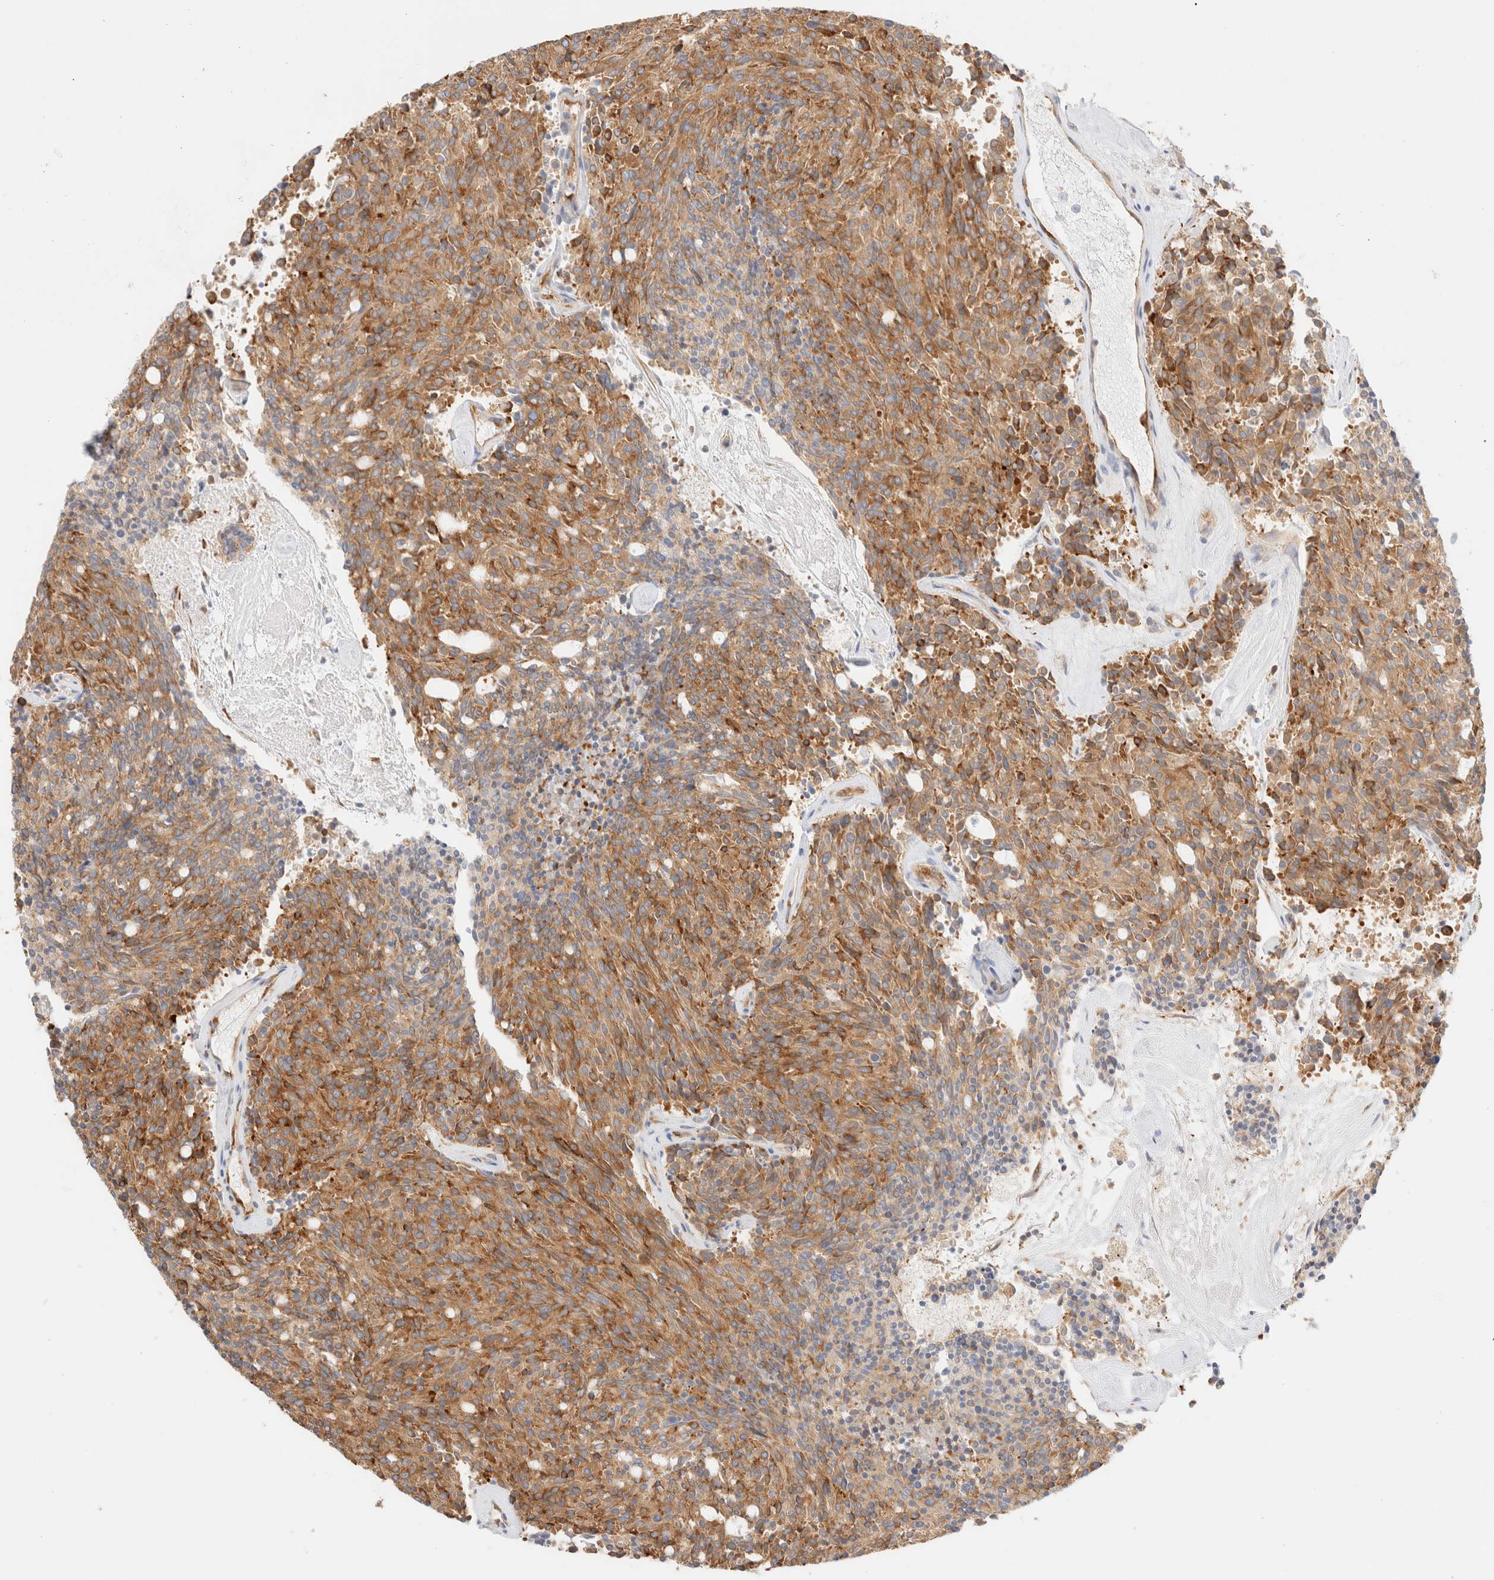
{"staining": {"intensity": "moderate", "quantity": ">75%", "location": "cytoplasmic/membranous"}, "tissue": "carcinoid", "cell_type": "Tumor cells", "image_type": "cancer", "snomed": [{"axis": "morphology", "description": "Carcinoid, malignant, NOS"}, {"axis": "topography", "description": "Pancreas"}], "caption": "An IHC image of tumor tissue is shown. Protein staining in brown shows moderate cytoplasmic/membranous positivity in carcinoid within tumor cells.", "gene": "ZC2HC1A", "patient": {"sex": "female", "age": 54}}